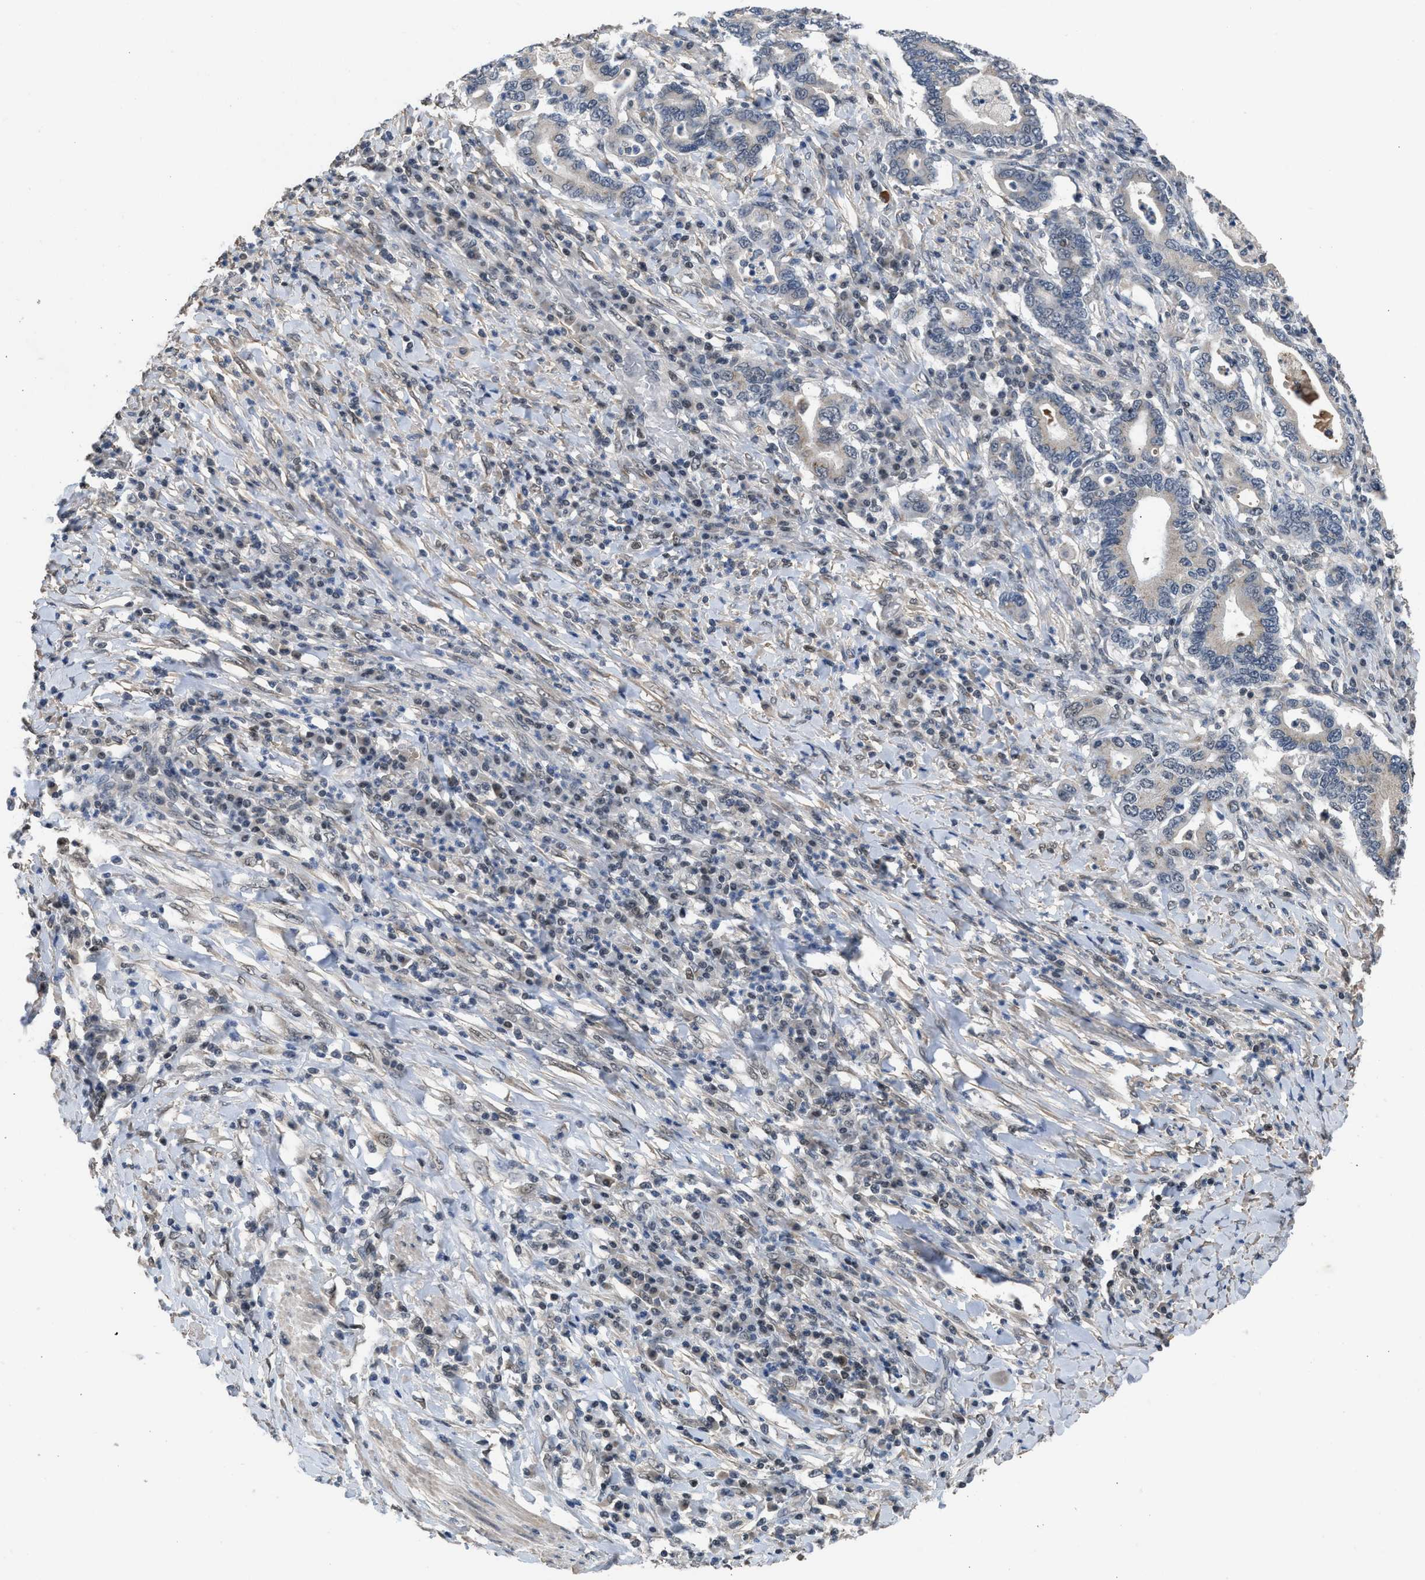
{"staining": {"intensity": "negative", "quantity": "none", "location": "none"}, "tissue": "stomach cancer", "cell_type": "Tumor cells", "image_type": "cancer", "snomed": [{"axis": "morphology", "description": "Normal tissue, NOS"}, {"axis": "morphology", "description": "Adenocarcinoma, NOS"}, {"axis": "topography", "description": "Esophagus"}, {"axis": "topography", "description": "Stomach, upper"}, {"axis": "topography", "description": "Peripheral nerve tissue"}], "caption": "The histopathology image reveals no staining of tumor cells in stomach cancer.", "gene": "TERF2IP", "patient": {"sex": "male", "age": 62}}